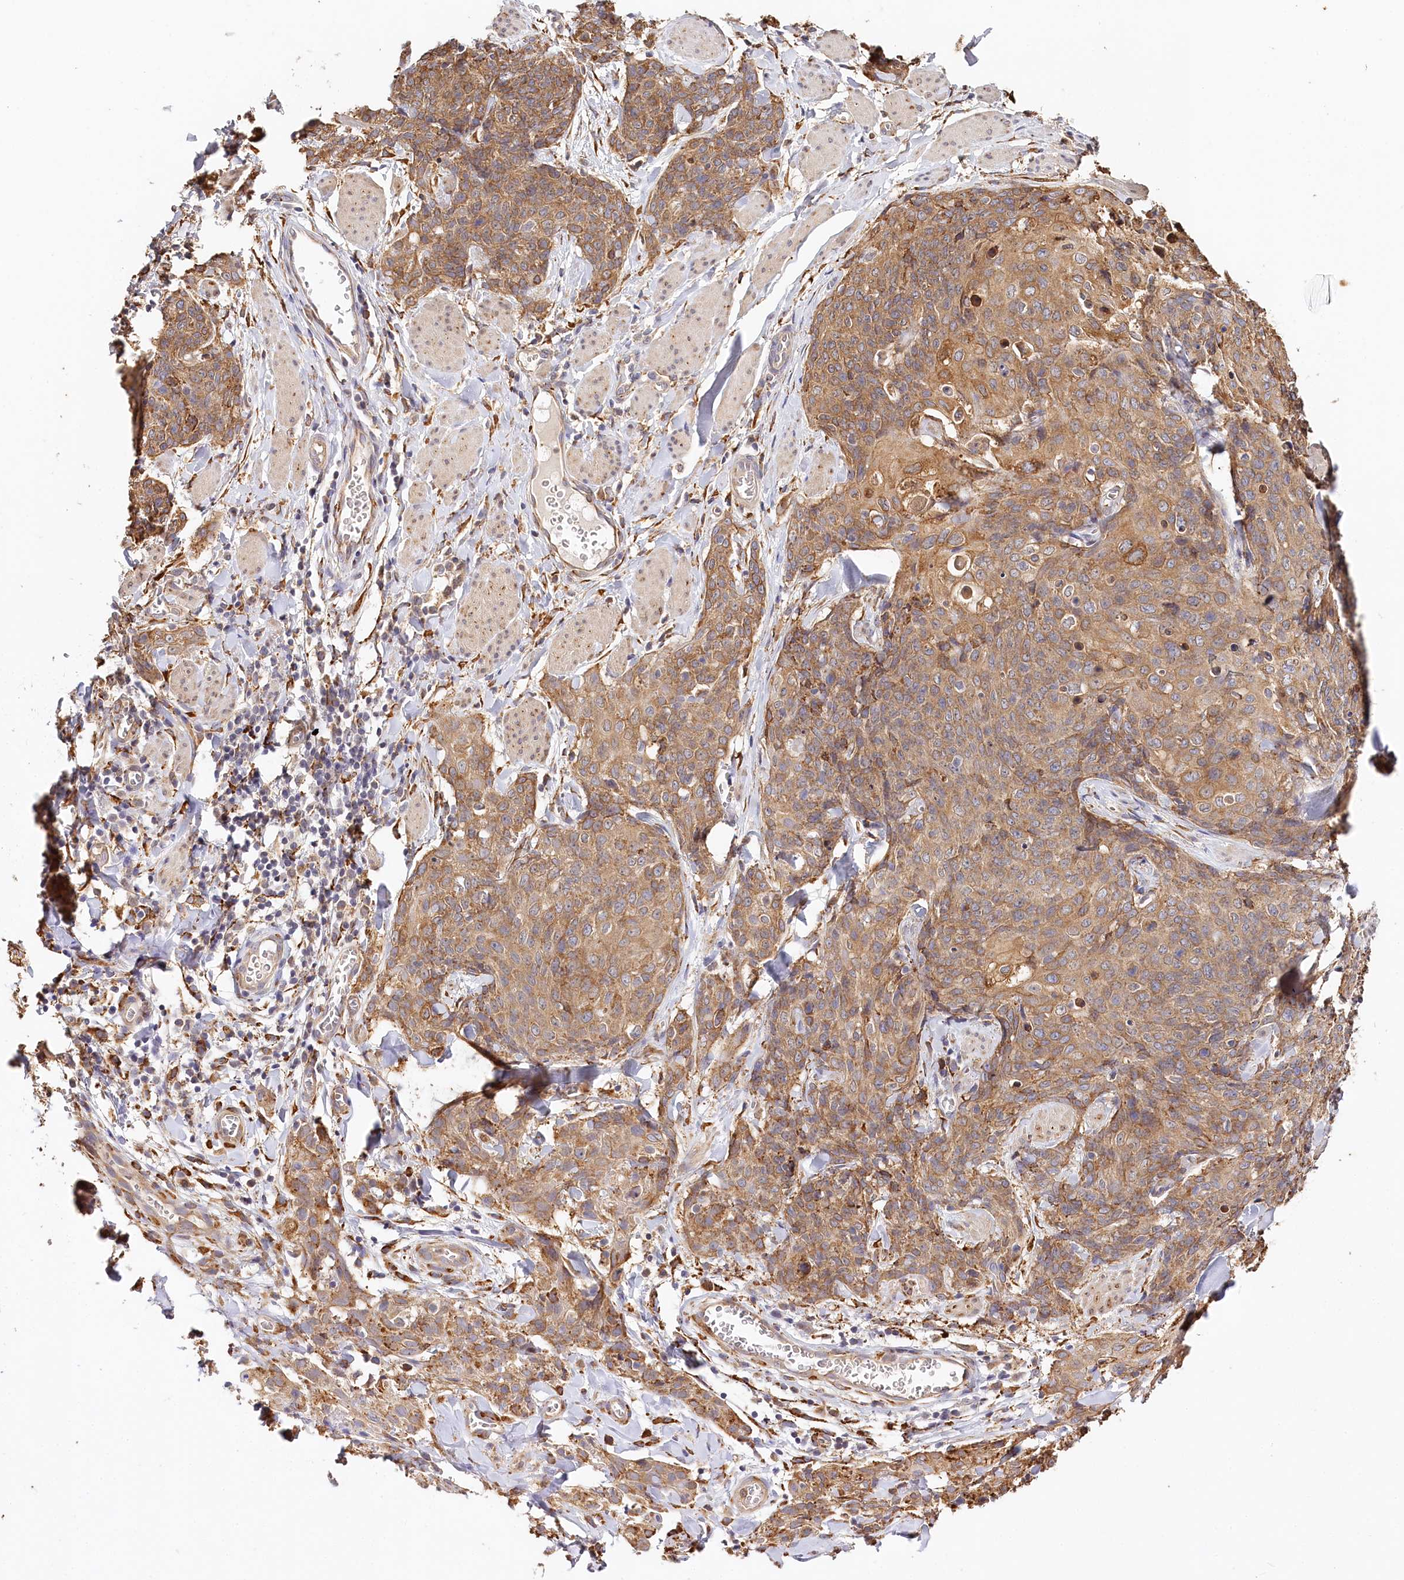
{"staining": {"intensity": "strong", "quantity": ">75%", "location": "cytoplasmic/membranous"}, "tissue": "skin cancer", "cell_type": "Tumor cells", "image_type": "cancer", "snomed": [{"axis": "morphology", "description": "Squamous cell carcinoma, NOS"}, {"axis": "topography", "description": "Skin"}, {"axis": "topography", "description": "Vulva"}], "caption": "Protein expression analysis of human skin squamous cell carcinoma reveals strong cytoplasmic/membranous positivity in approximately >75% of tumor cells. (DAB (3,3'-diaminobenzidine) IHC, brown staining for protein, blue staining for nuclei).", "gene": "VEGFA", "patient": {"sex": "female", "age": 85}}